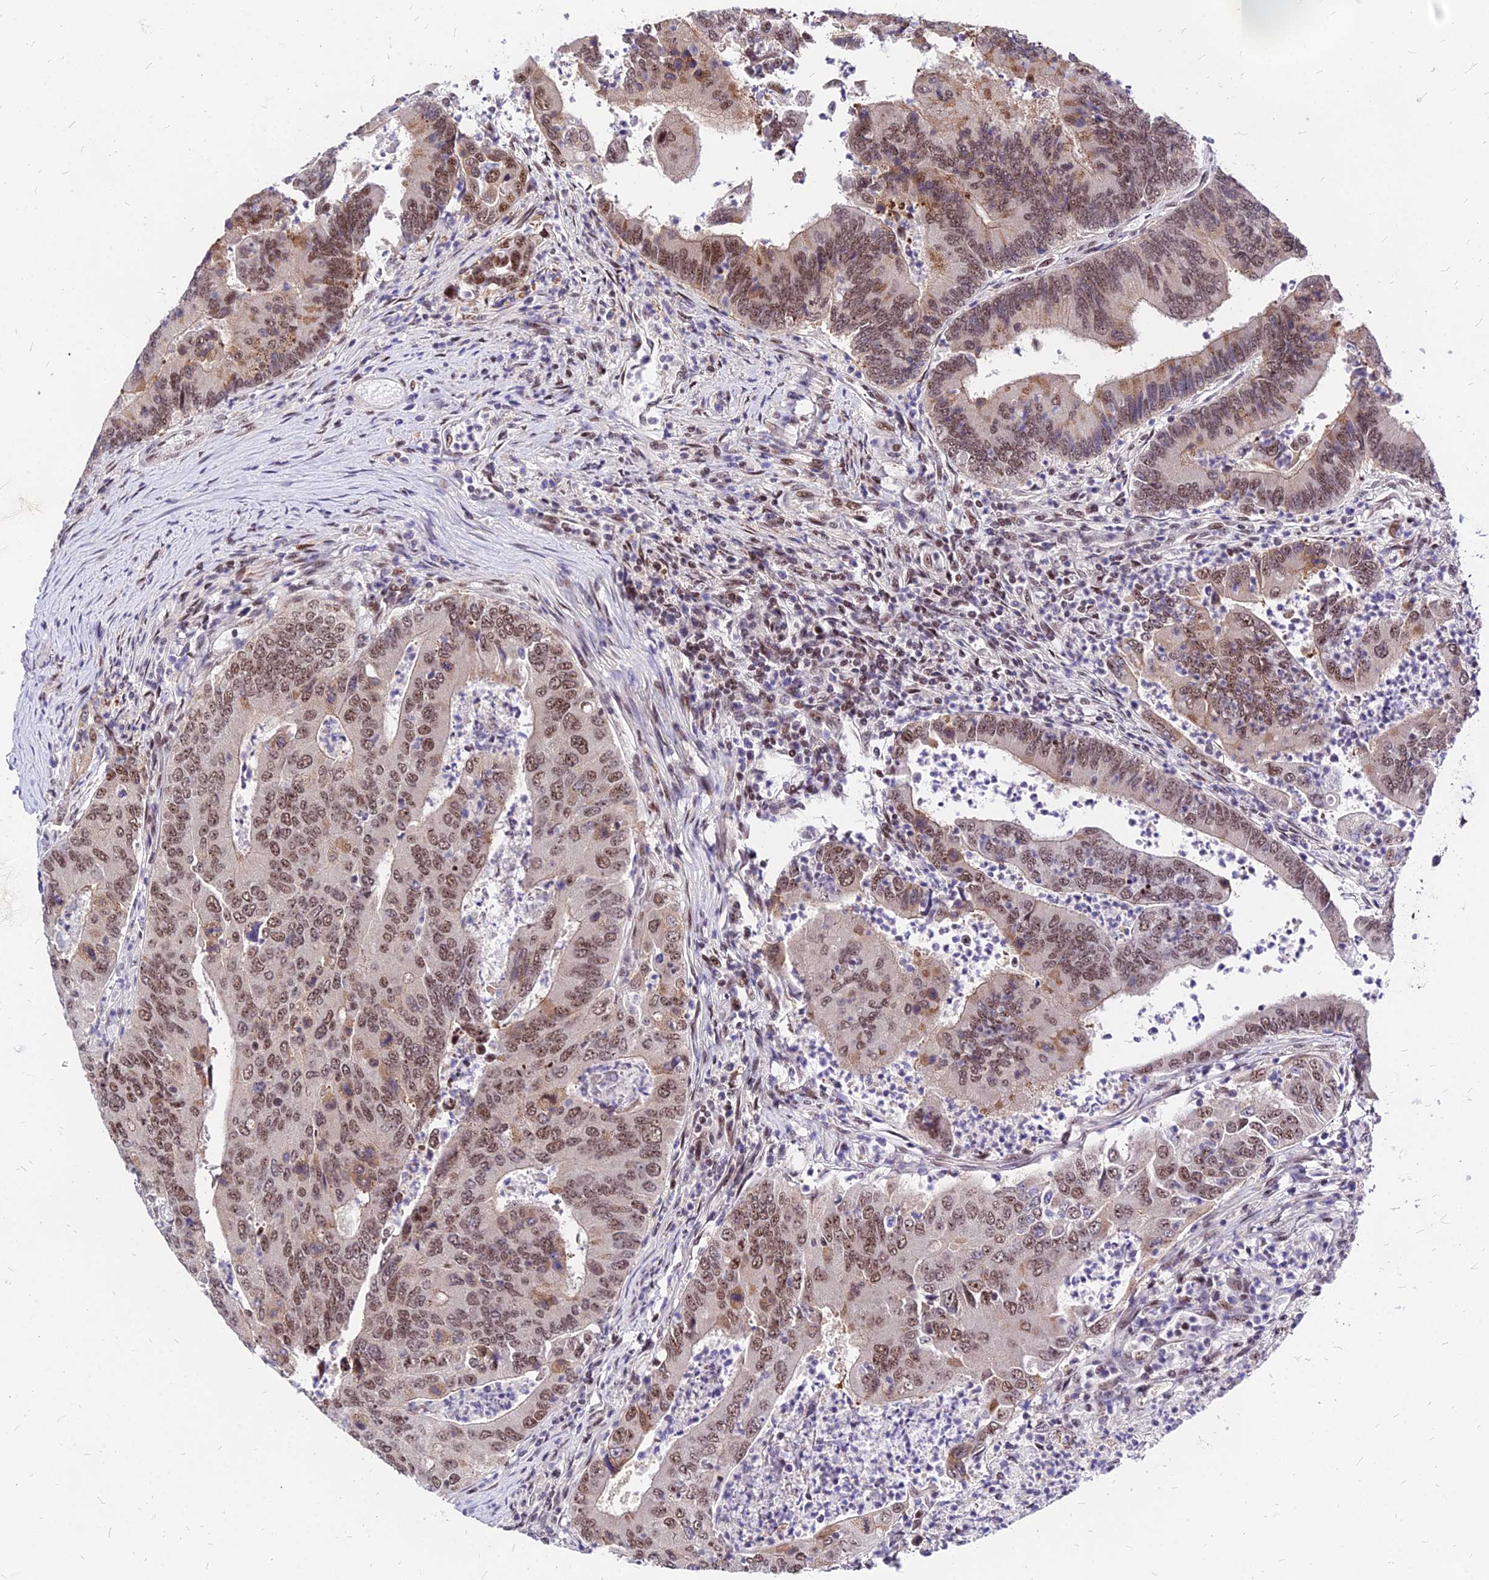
{"staining": {"intensity": "moderate", "quantity": ">75%", "location": "nuclear"}, "tissue": "colorectal cancer", "cell_type": "Tumor cells", "image_type": "cancer", "snomed": [{"axis": "morphology", "description": "Adenocarcinoma, NOS"}, {"axis": "topography", "description": "Colon"}], "caption": "Human colorectal adenocarcinoma stained for a protein (brown) shows moderate nuclear positive expression in approximately >75% of tumor cells.", "gene": "DDX55", "patient": {"sex": "female", "age": 67}}